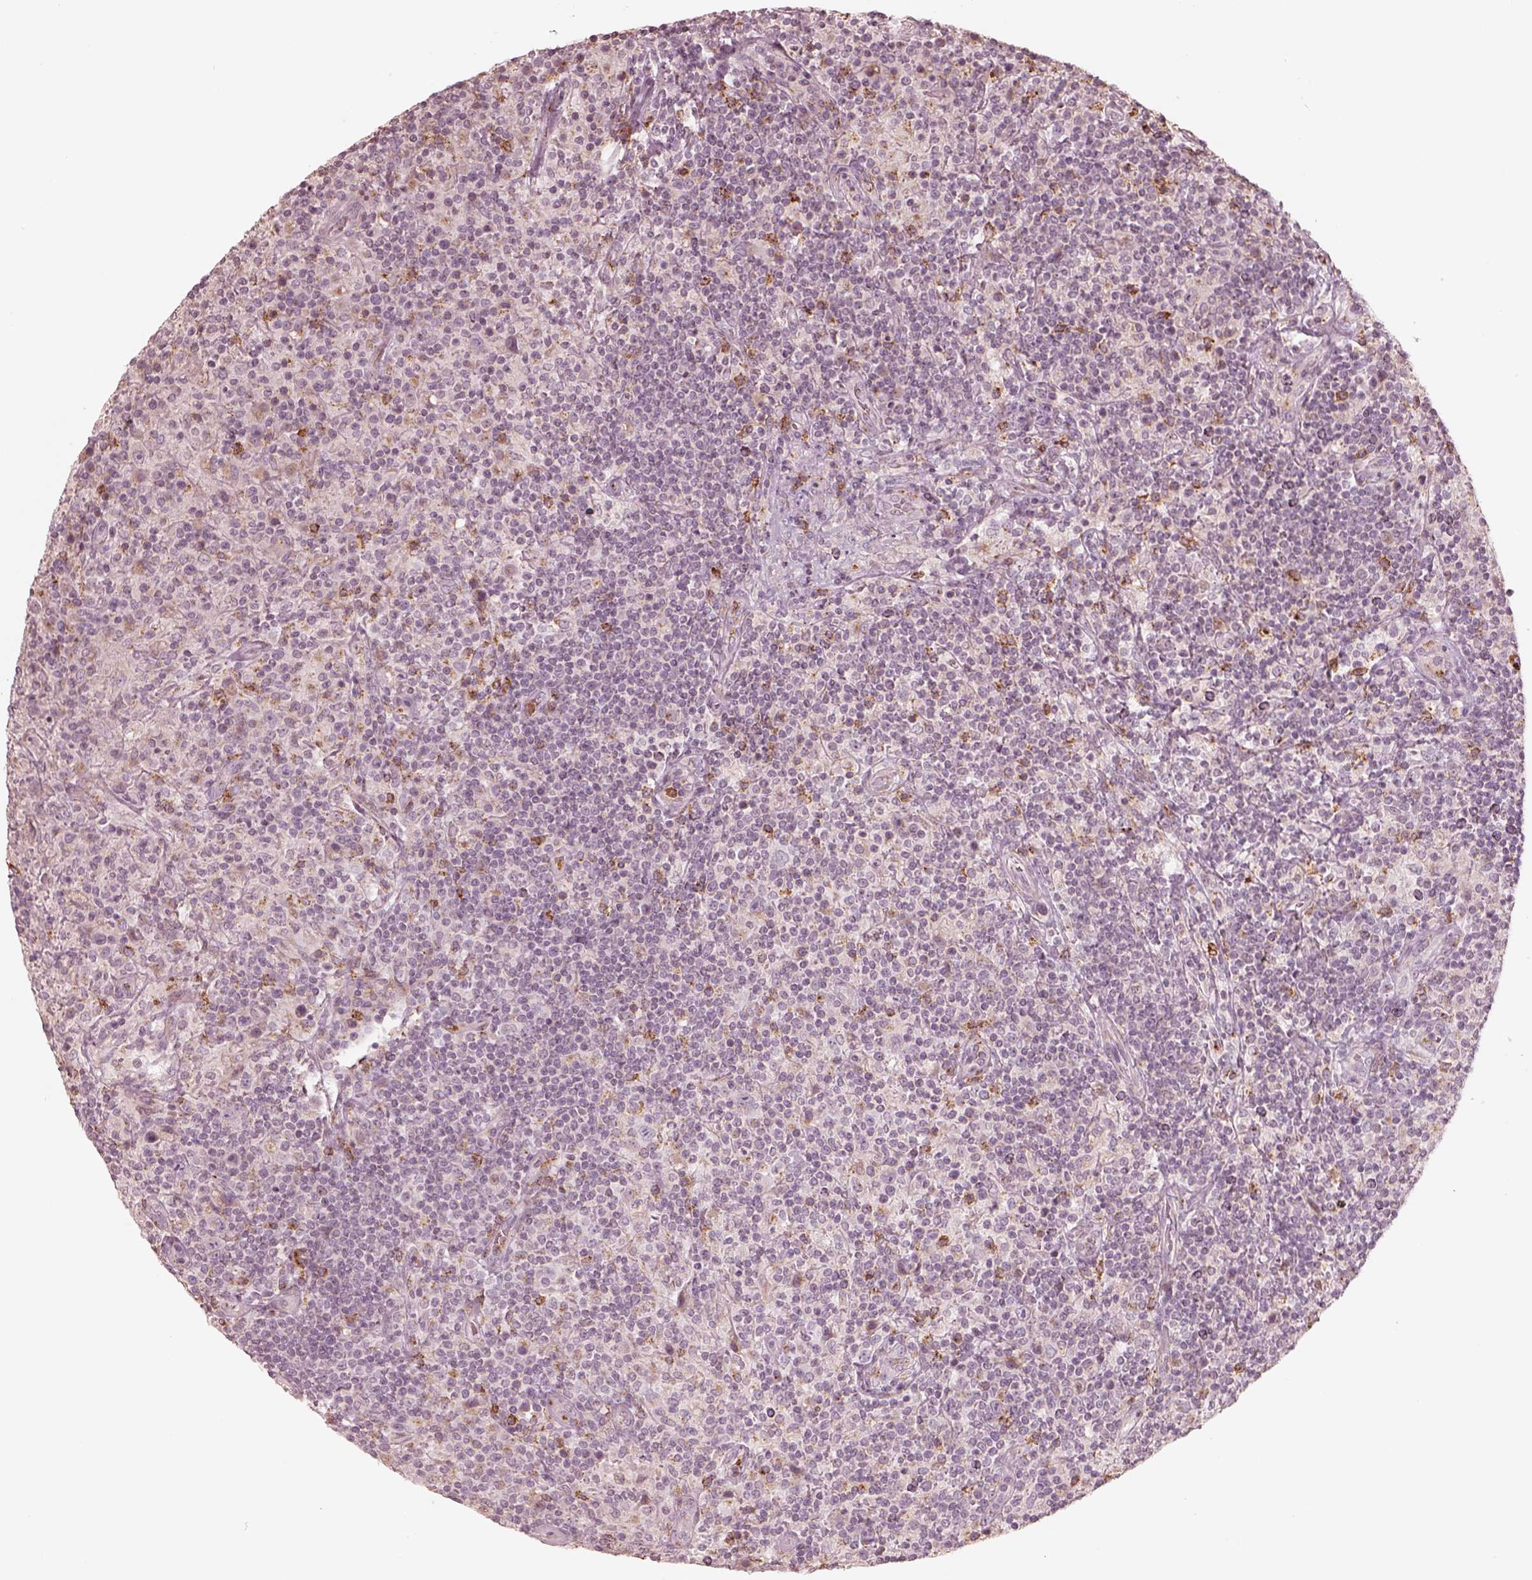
{"staining": {"intensity": "negative", "quantity": "none", "location": "none"}, "tissue": "lymphoma", "cell_type": "Tumor cells", "image_type": "cancer", "snomed": [{"axis": "morphology", "description": "Hodgkin's disease, NOS"}, {"axis": "topography", "description": "Lymph node"}], "caption": "DAB (3,3'-diaminobenzidine) immunohistochemical staining of human Hodgkin's disease shows no significant positivity in tumor cells. (Brightfield microscopy of DAB immunohistochemistry (IHC) at high magnification).", "gene": "ABCA7", "patient": {"sex": "male", "age": 70}}